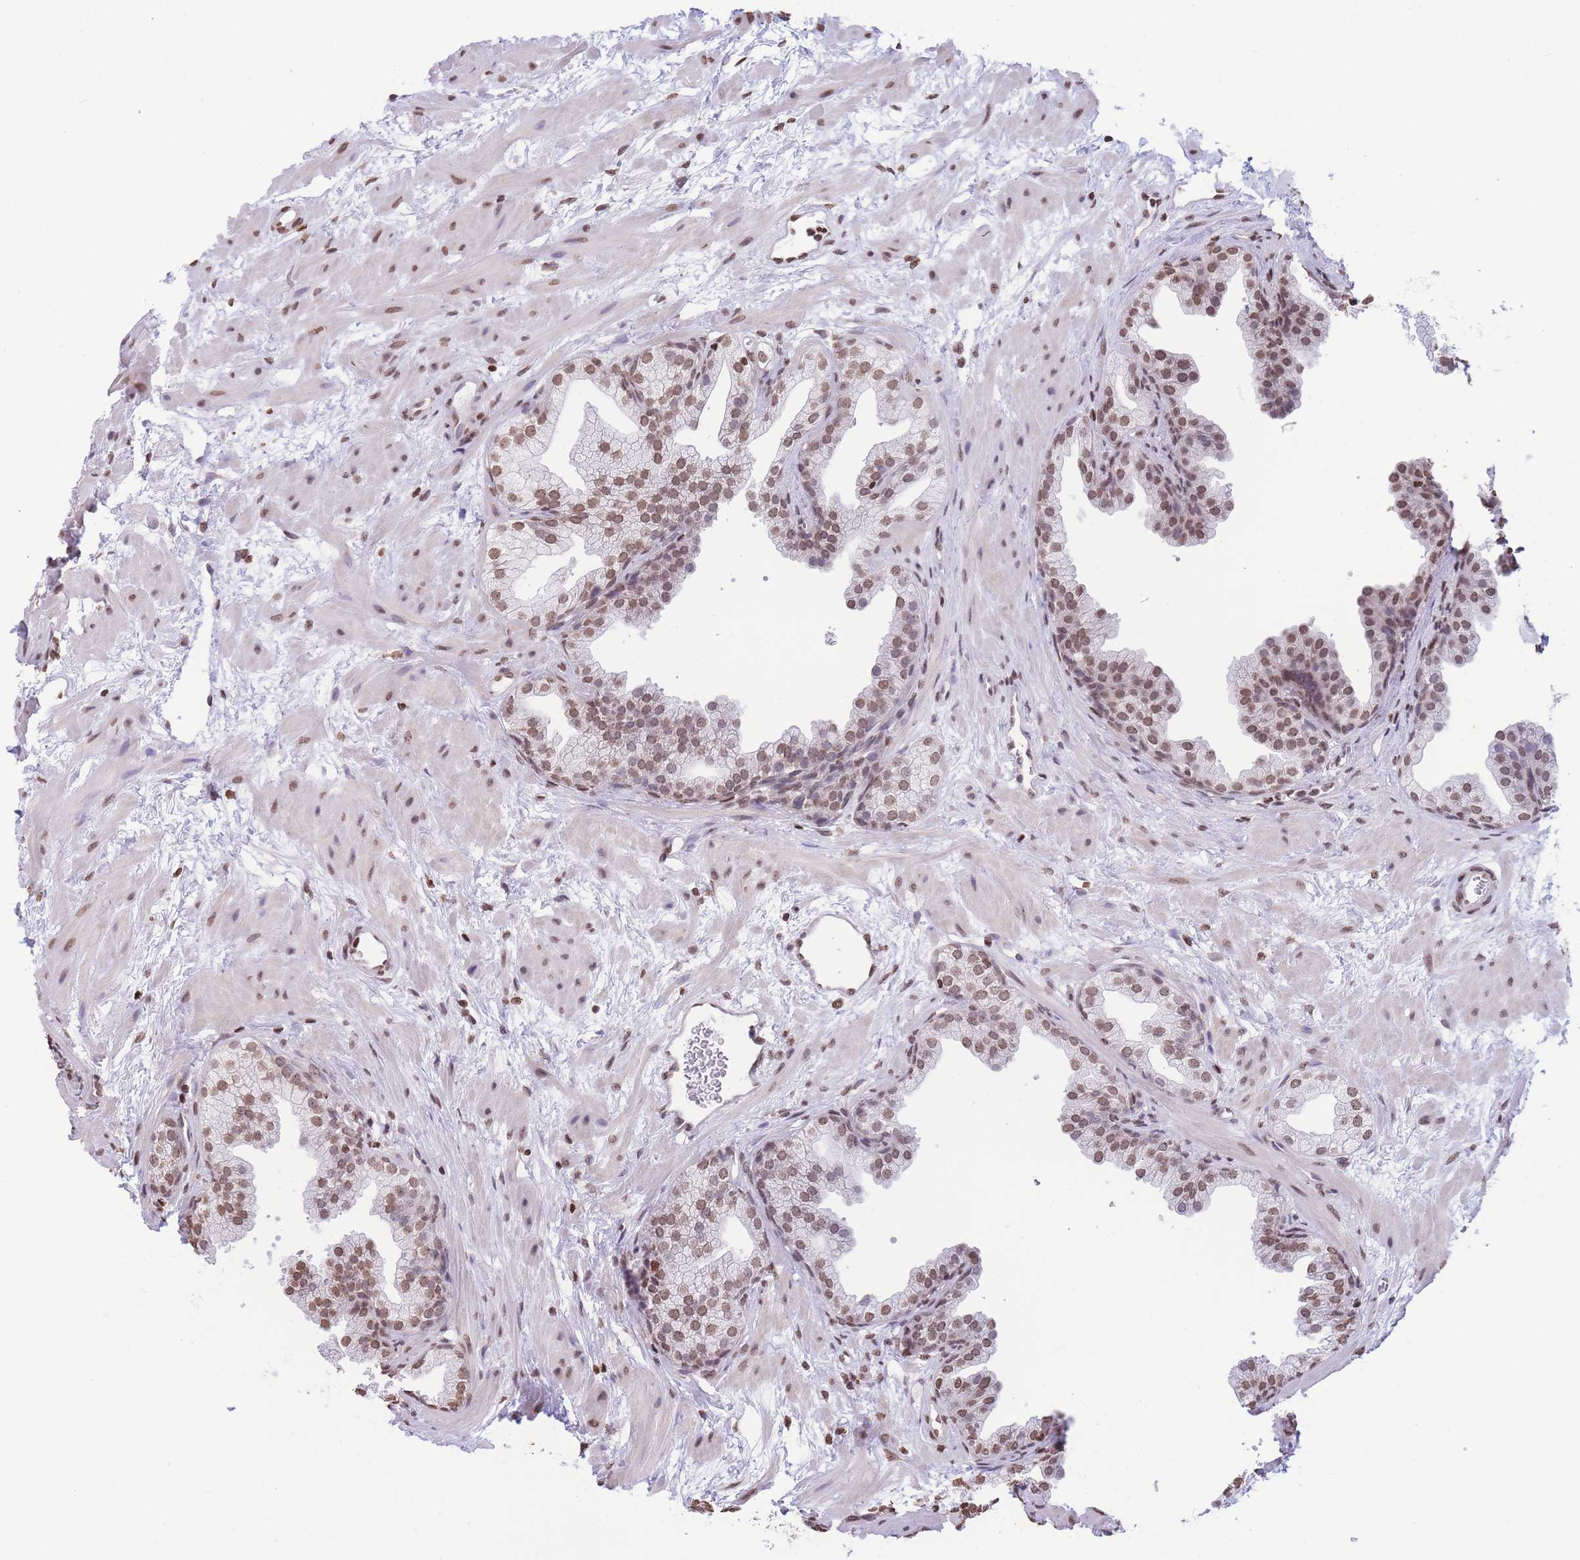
{"staining": {"intensity": "moderate", "quantity": ">75%", "location": "nuclear"}, "tissue": "prostate", "cell_type": "Glandular cells", "image_type": "normal", "snomed": [{"axis": "morphology", "description": "Normal tissue, NOS"}, {"axis": "topography", "description": "Prostate"}], "caption": "Brown immunohistochemical staining in benign prostate reveals moderate nuclear positivity in about >75% of glandular cells.", "gene": "H2BC10", "patient": {"sex": "male", "age": 37}}